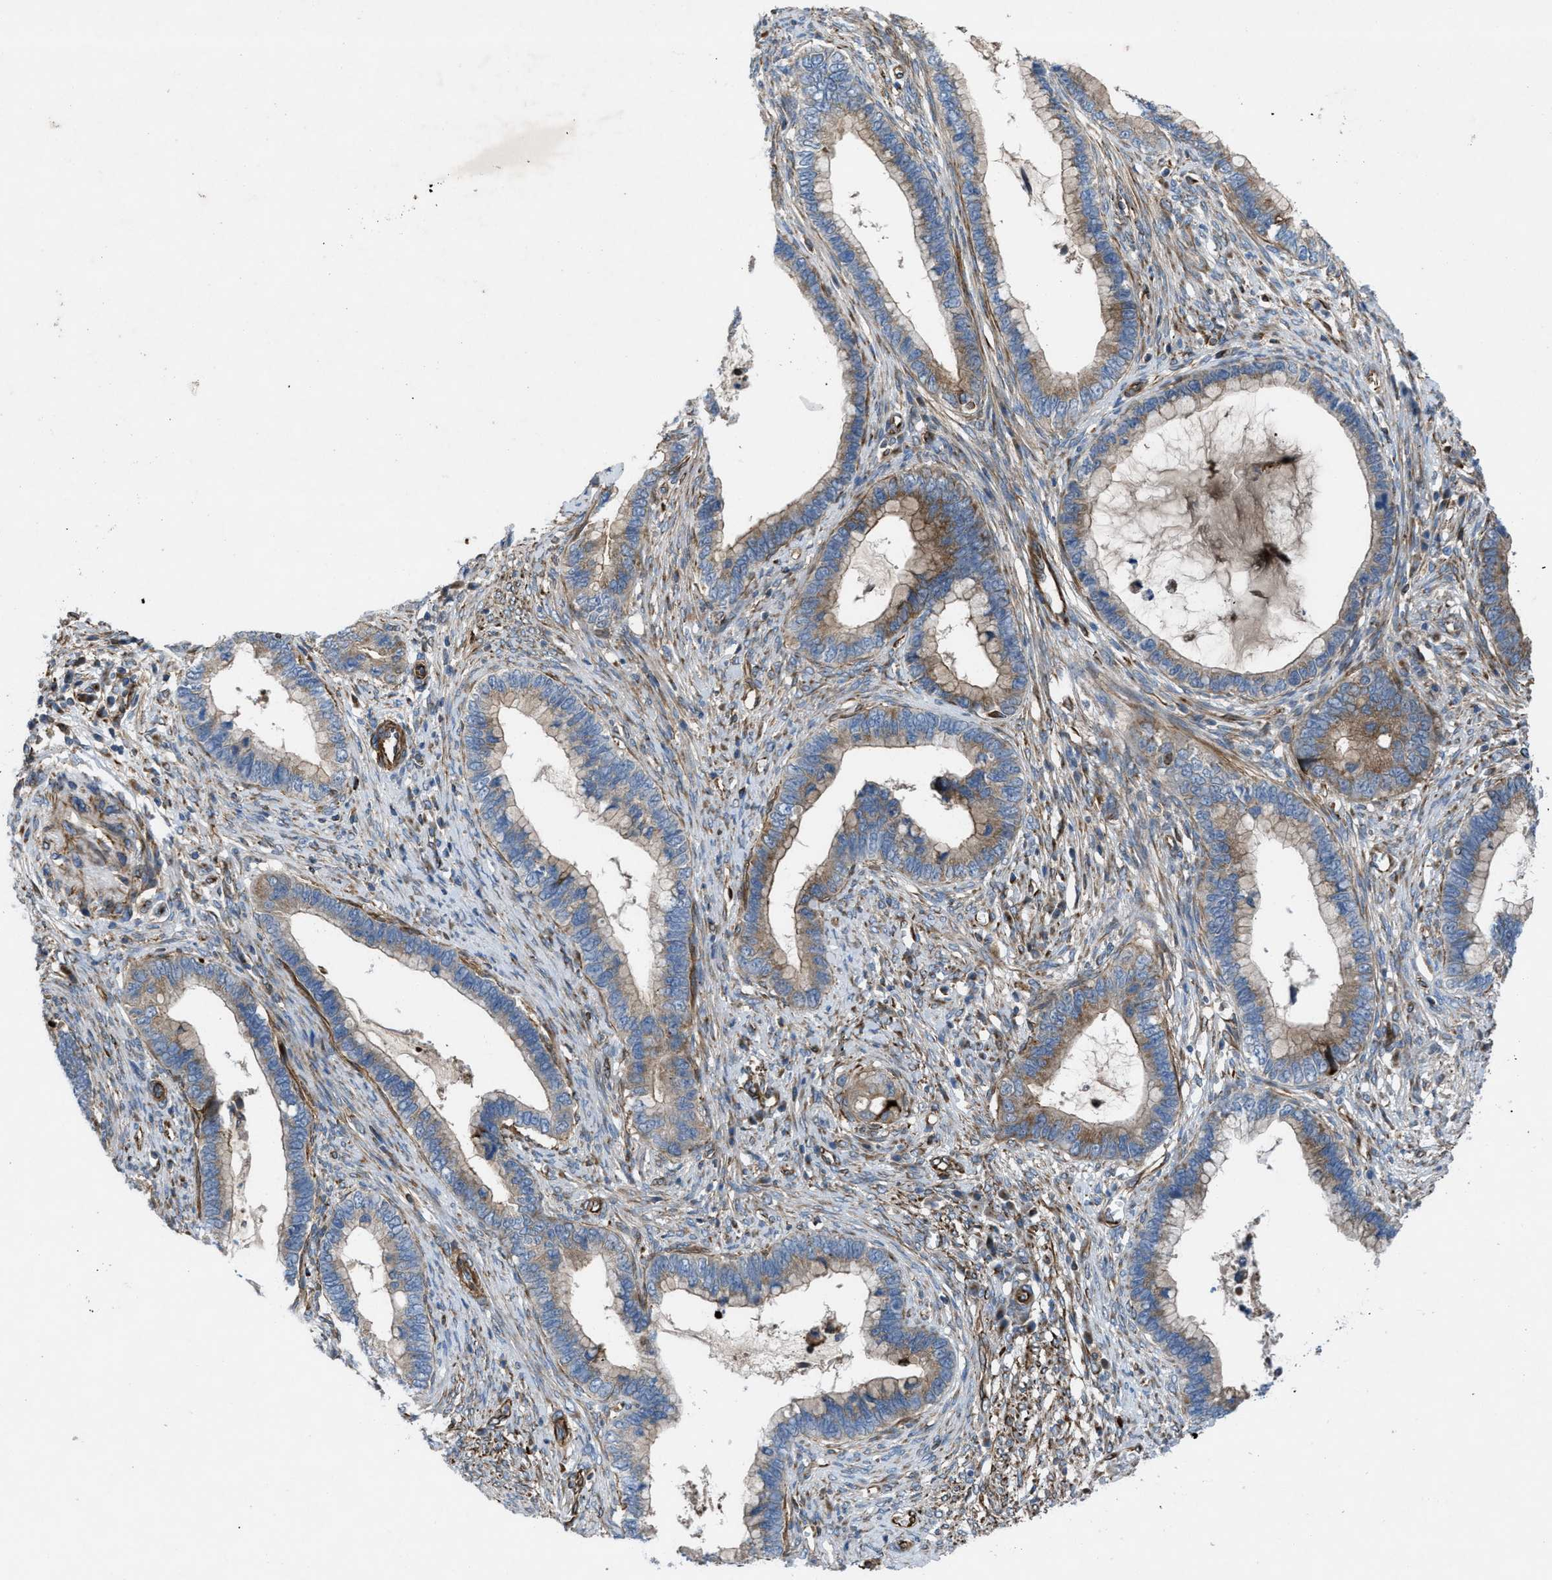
{"staining": {"intensity": "weak", "quantity": "25%-75%", "location": "cytoplasmic/membranous"}, "tissue": "cervical cancer", "cell_type": "Tumor cells", "image_type": "cancer", "snomed": [{"axis": "morphology", "description": "Adenocarcinoma, NOS"}, {"axis": "topography", "description": "Cervix"}], "caption": "There is low levels of weak cytoplasmic/membranous expression in tumor cells of cervical adenocarcinoma, as demonstrated by immunohistochemical staining (brown color).", "gene": "SLC6A9", "patient": {"sex": "female", "age": 44}}